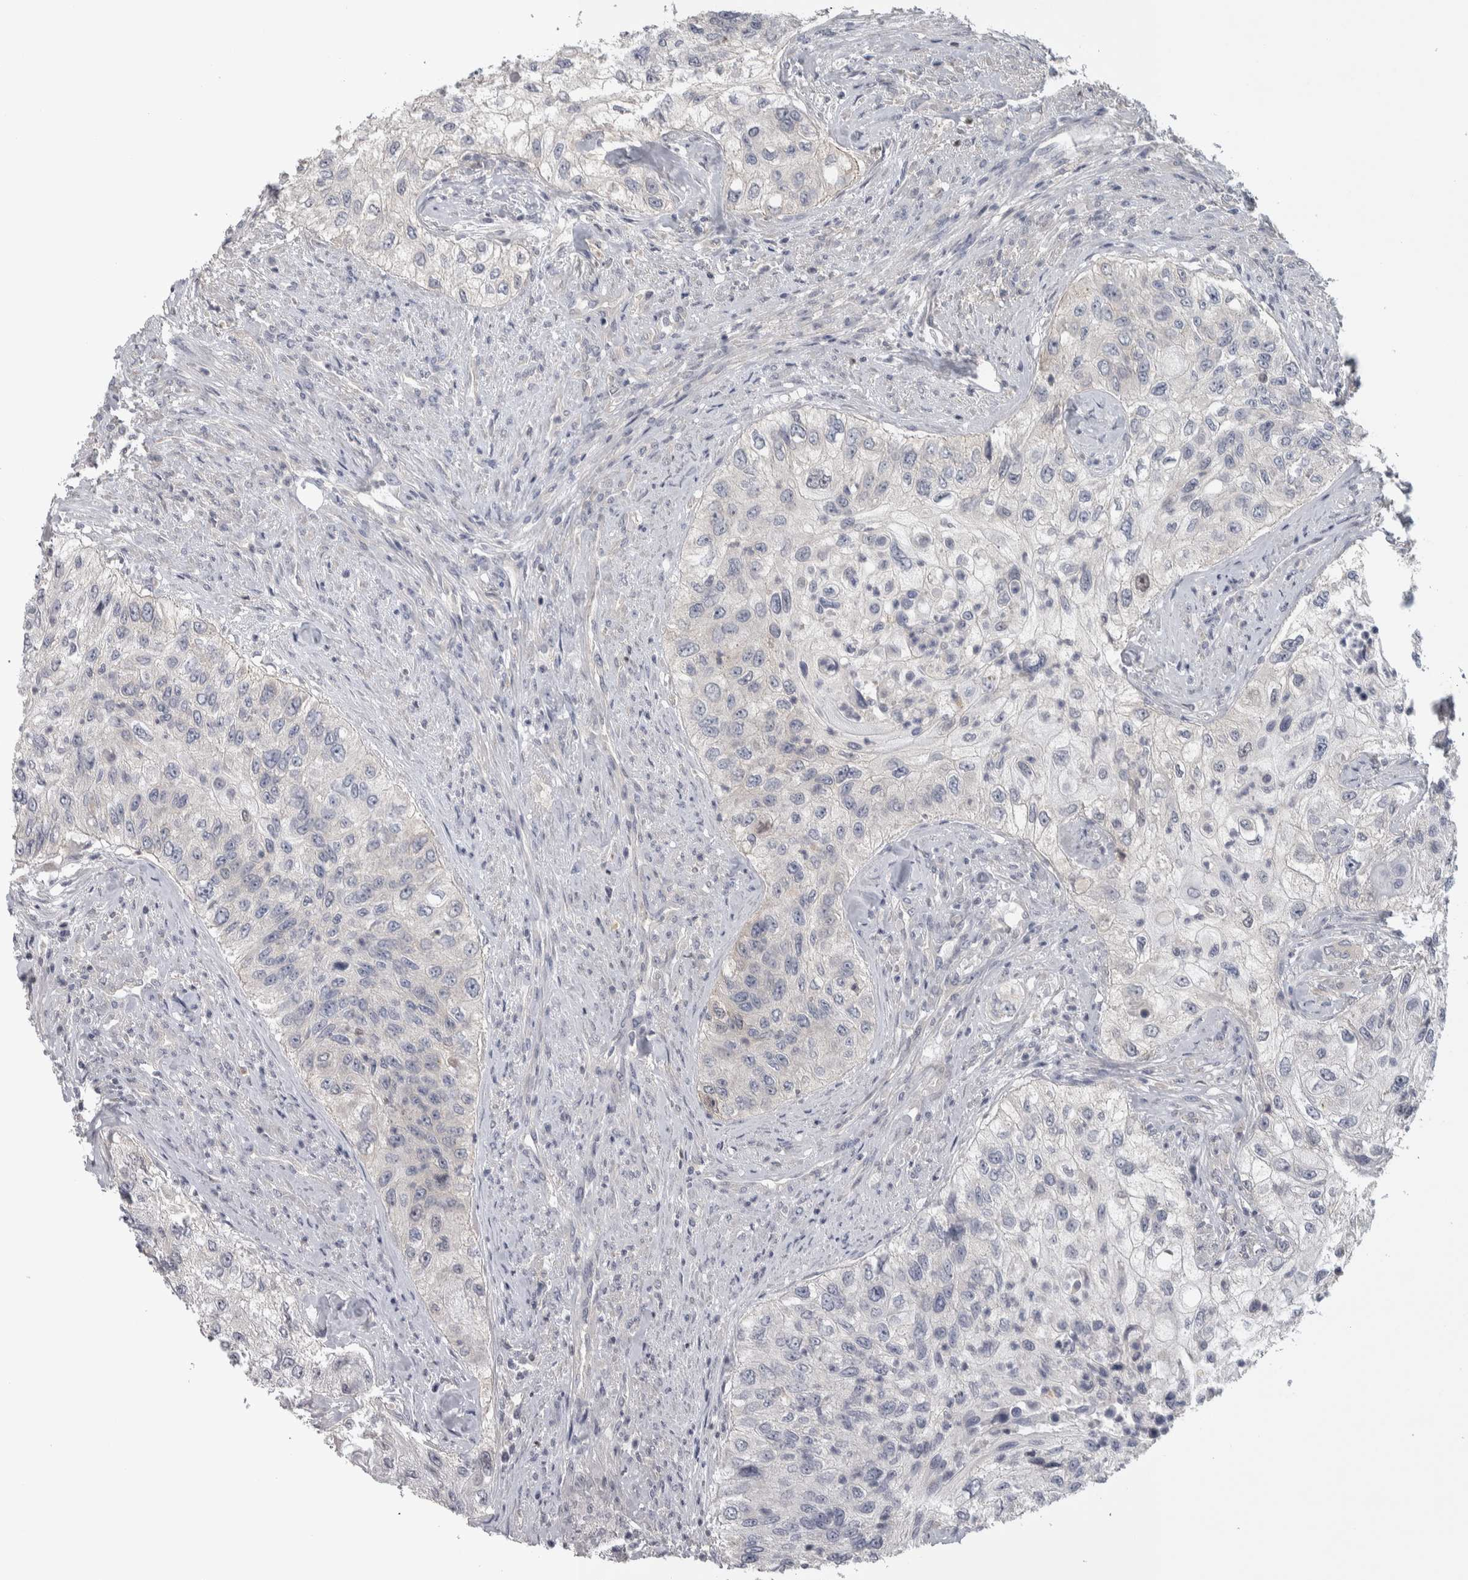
{"staining": {"intensity": "negative", "quantity": "none", "location": "none"}, "tissue": "urothelial cancer", "cell_type": "Tumor cells", "image_type": "cancer", "snomed": [{"axis": "morphology", "description": "Urothelial carcinoma, High grade"}, {"axis": "topography", "description": "Urinary bladder"}], "caption": "This is an immunohistochemistry (IHC) micrograph of human high-grade urothelial carcinoma. There is no positivity in tumor cells.", "gene": "NFKB2", "patient": {"sex": "female", "age": 60}}